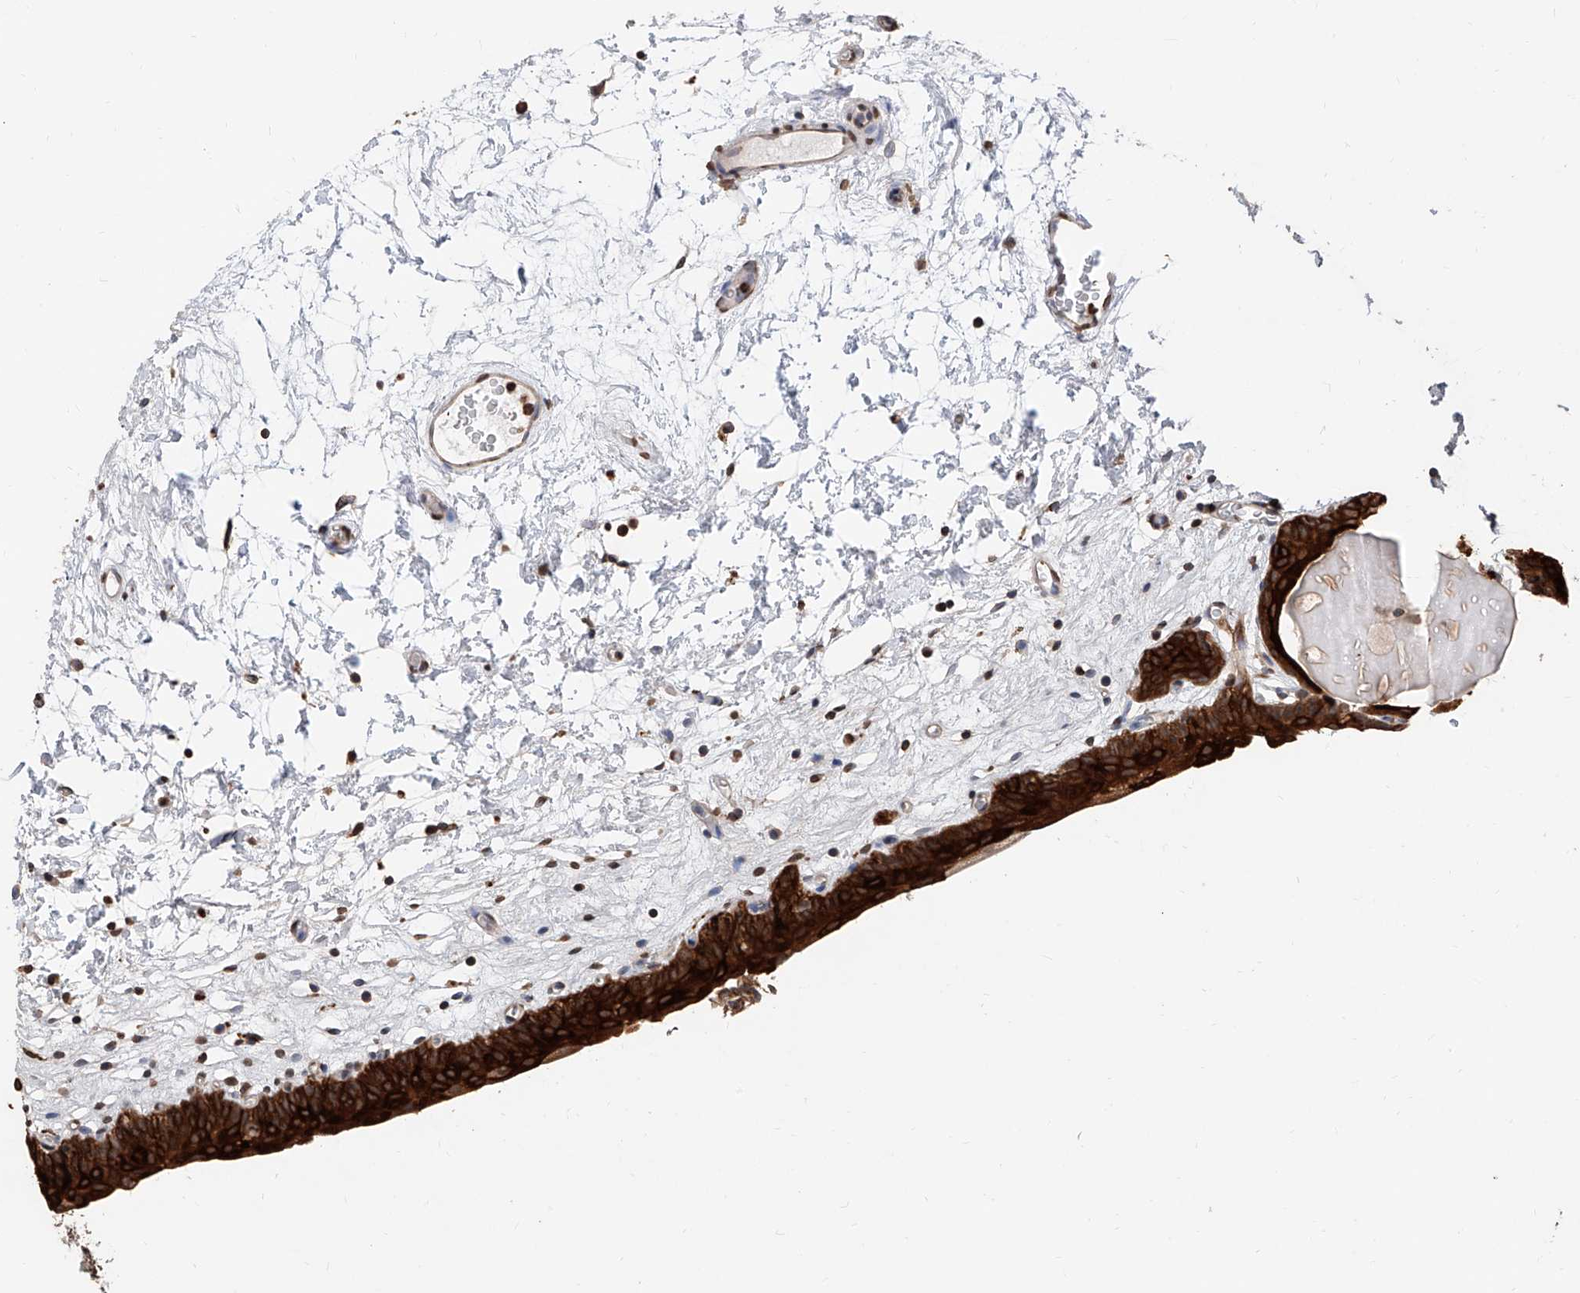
{"staining": {"intensity": "strong", "quantity": ">75%", "location": "cytoplasmic/membranous"}, "tissue": "urinary bladder", "cell_type": "Urothelial cells", "image_type": "normal", "snomed": [{"axis": "morphology", "description": "Normal tissue, NOS"}, {"axis": "topography", "description": "Urinary bladder"}], "caption": "Protein expression analysis of normal urinary bladder demonstrates strong cytoplasmic/membranous positivity in about >75% of urothelial cells.", "gene": "RP9", "patient": {"sex": "male", "age": 83}}